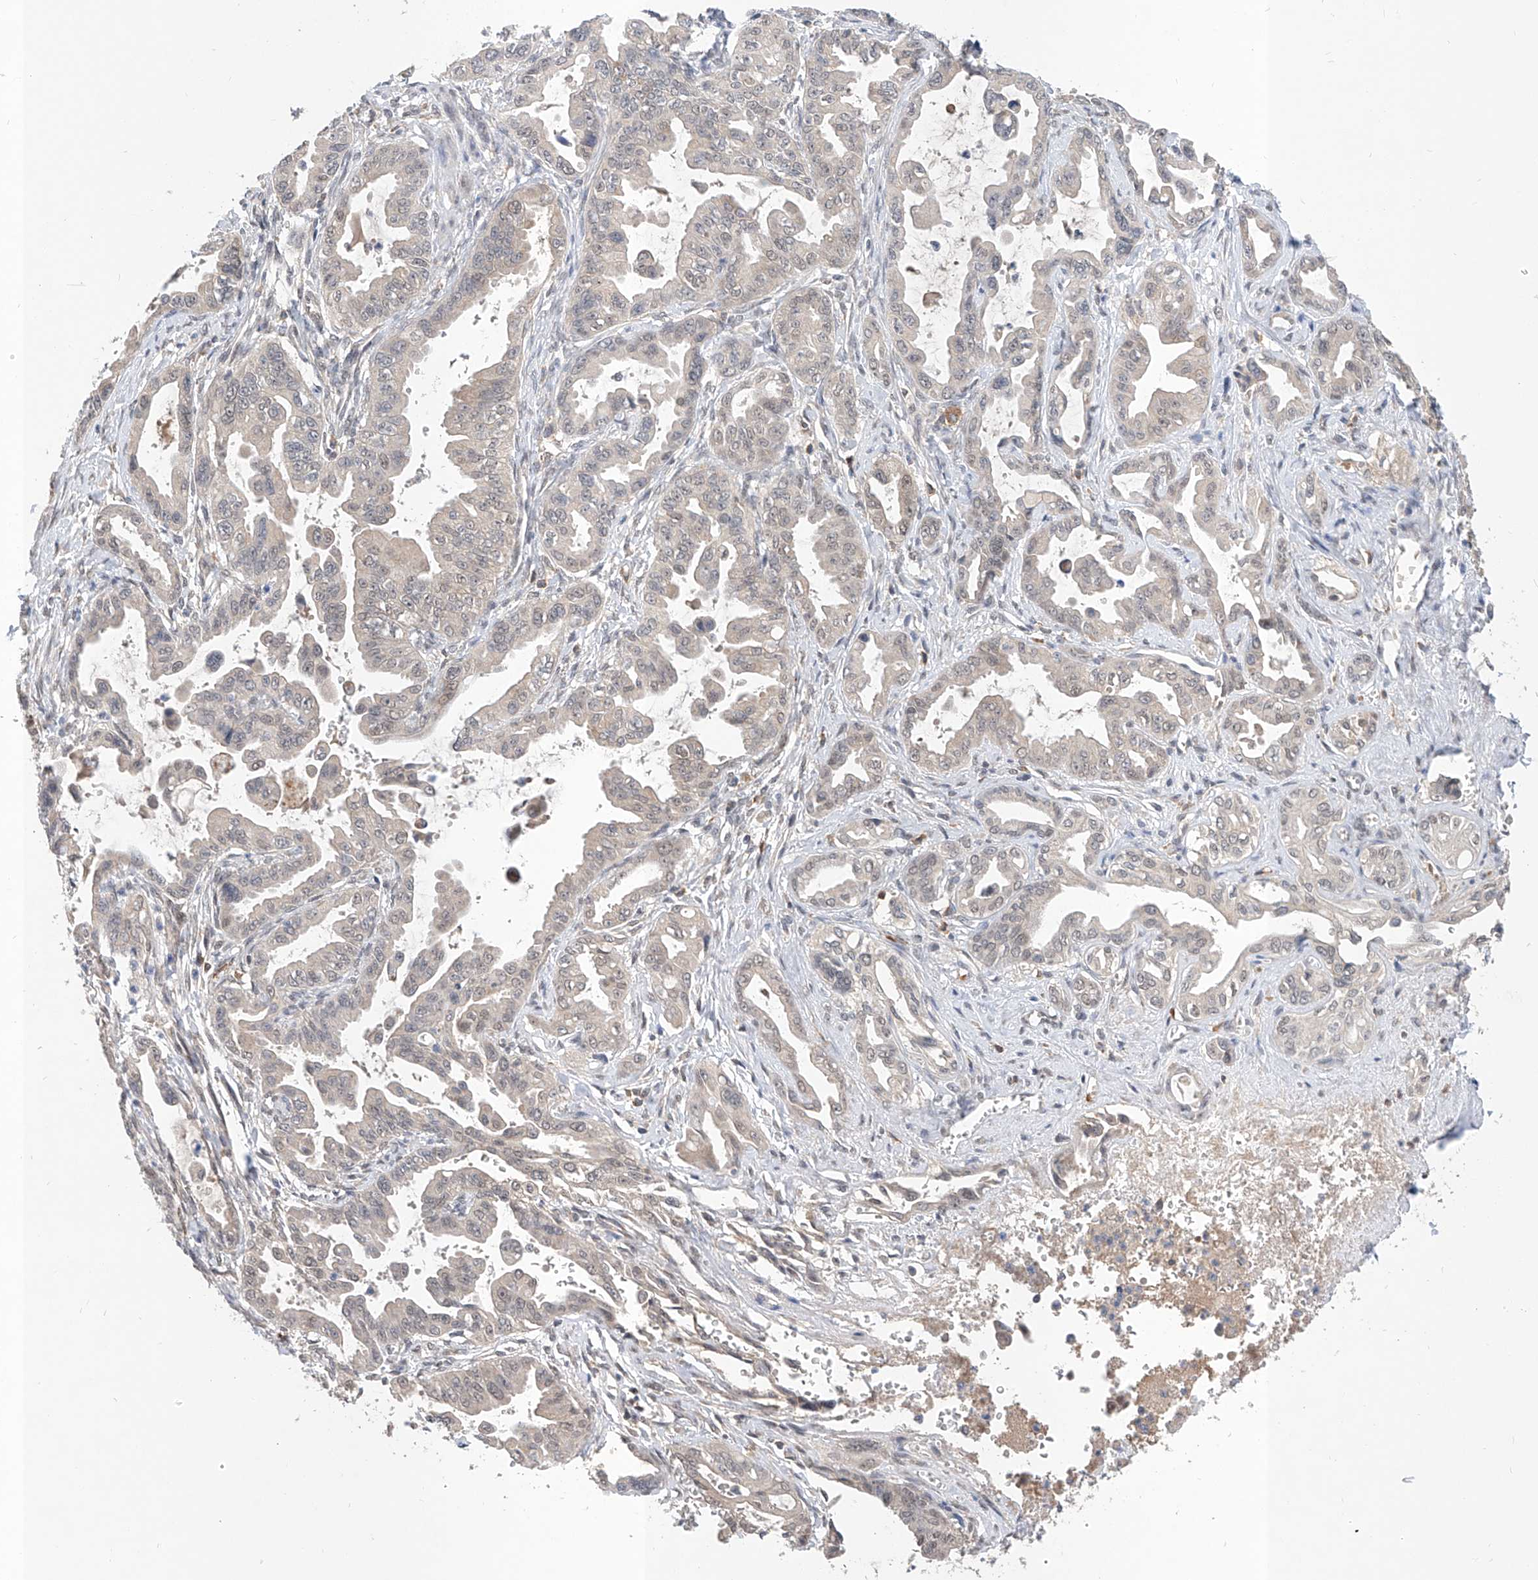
{"staining": {"intensity": "negative", "quantity": "none", "location": "none"}, "tissue": "pancreatic cancer", "cell_type": "Tumor cells", "image_type": "cancer", "snomed": [{"axis": "morphology", "description": "Adenocarcinoma, NOS"}, {"axis": "topography", "description": "Pancreas"}], "caption": "Tumor cells show no significant staining in pancreatic adenocarcinoma.", "gene": "CARMIL3", "patient": {"sex": "male", "age": 70}}